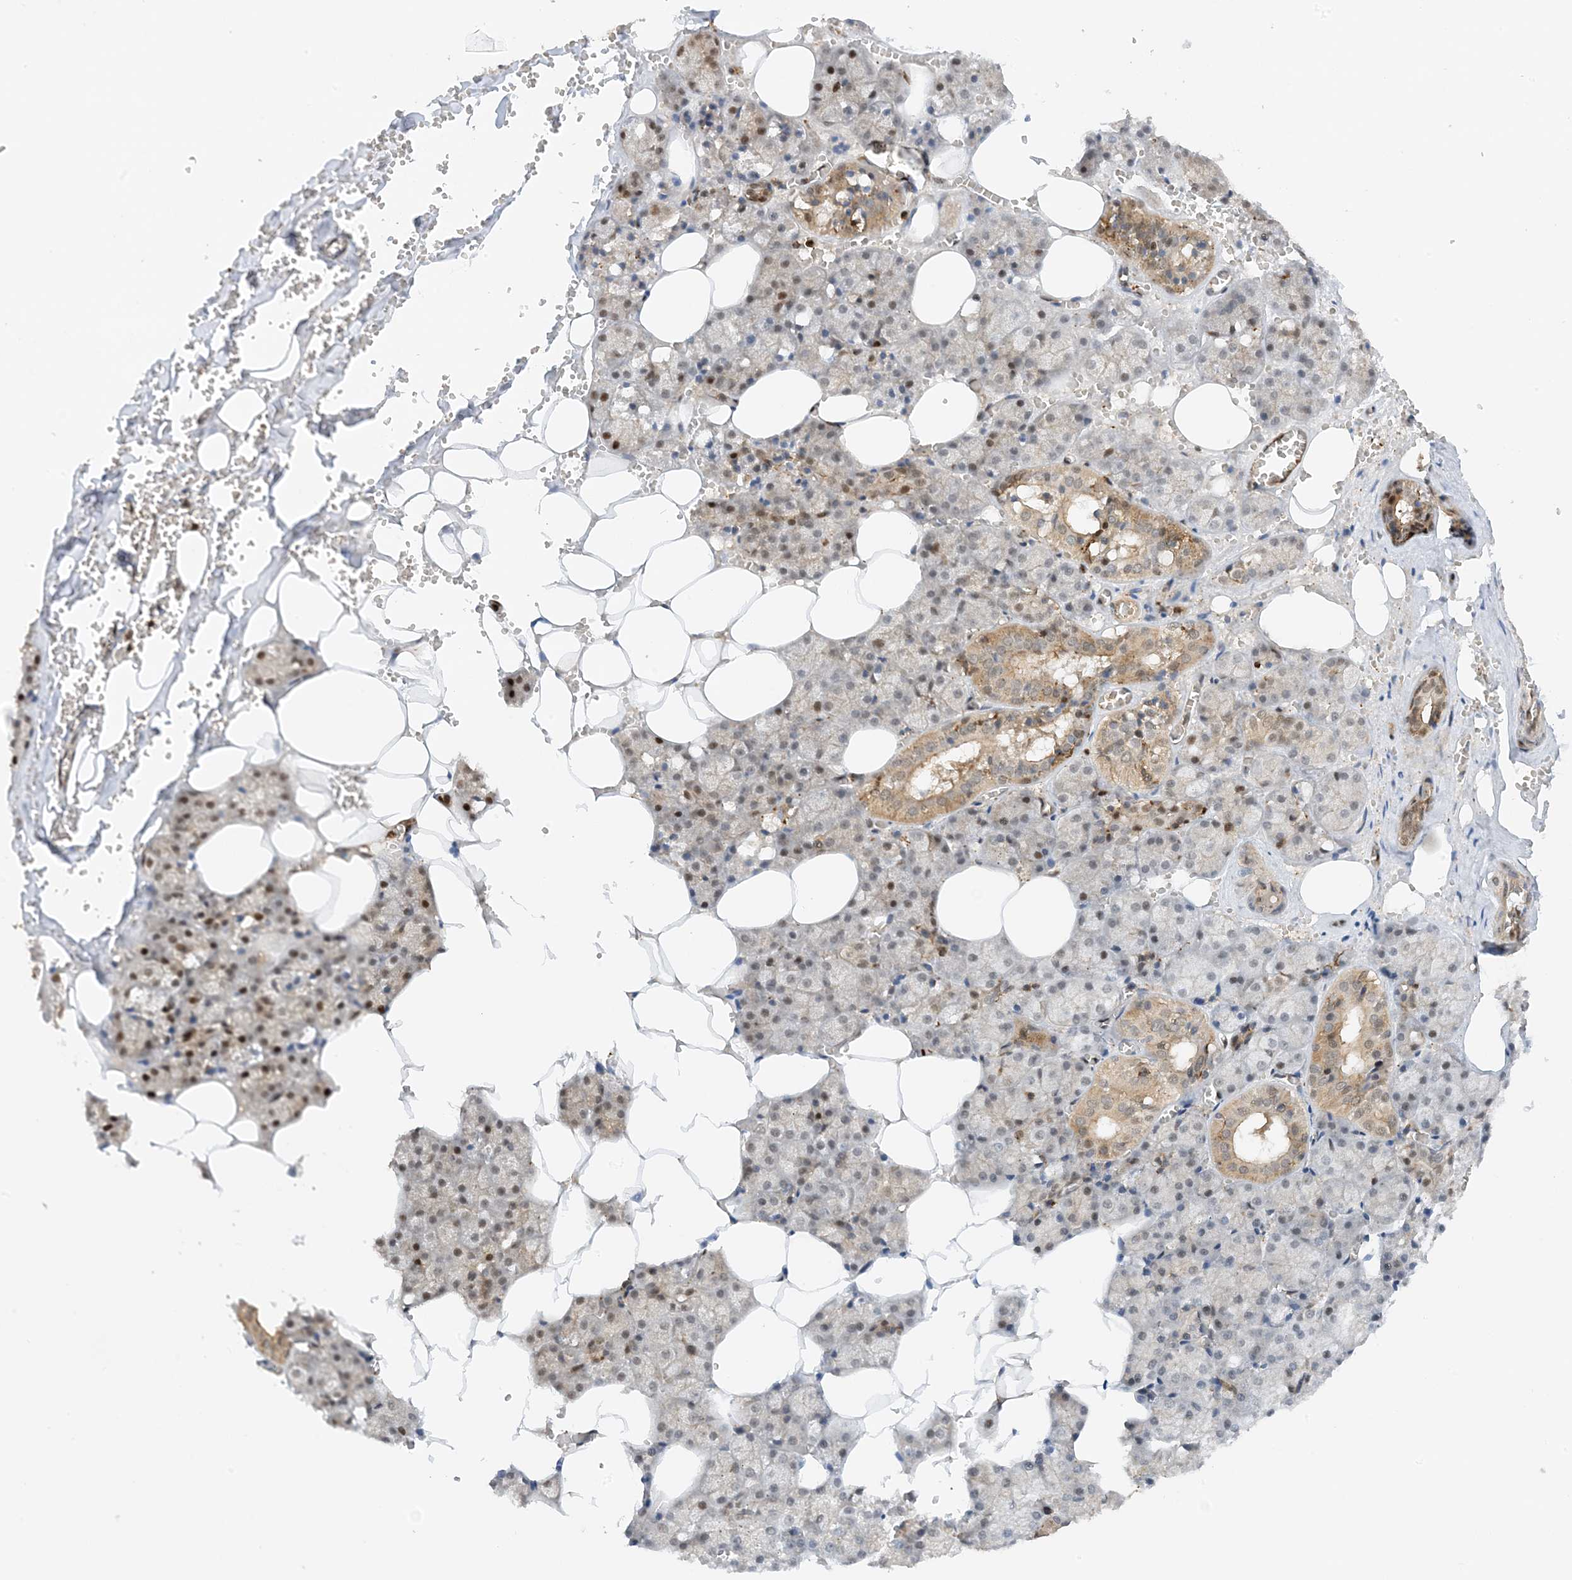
{"staining": {"intensity": "moderate", "quantity": ">75%", "location": "cytoplasmic/membranous,nuclear"}, "tissue": "salivary gland", "cell_type": "Glandular cells", "image_type": "normal", "snomed": [{"axis": "morphology", "description": "Normal tissue, NOS"}, {"axis": "topography", "description": "Salivary gland"}], "caption": "About >75% of glandular cells in benign salivary gland display moderate cytoplasmic/membranous,nuclear protein positivity as visualized by brown immunohistochemical staining.", "gene": "TATDN3", "patient": {"sex": "male", "age": 62}}